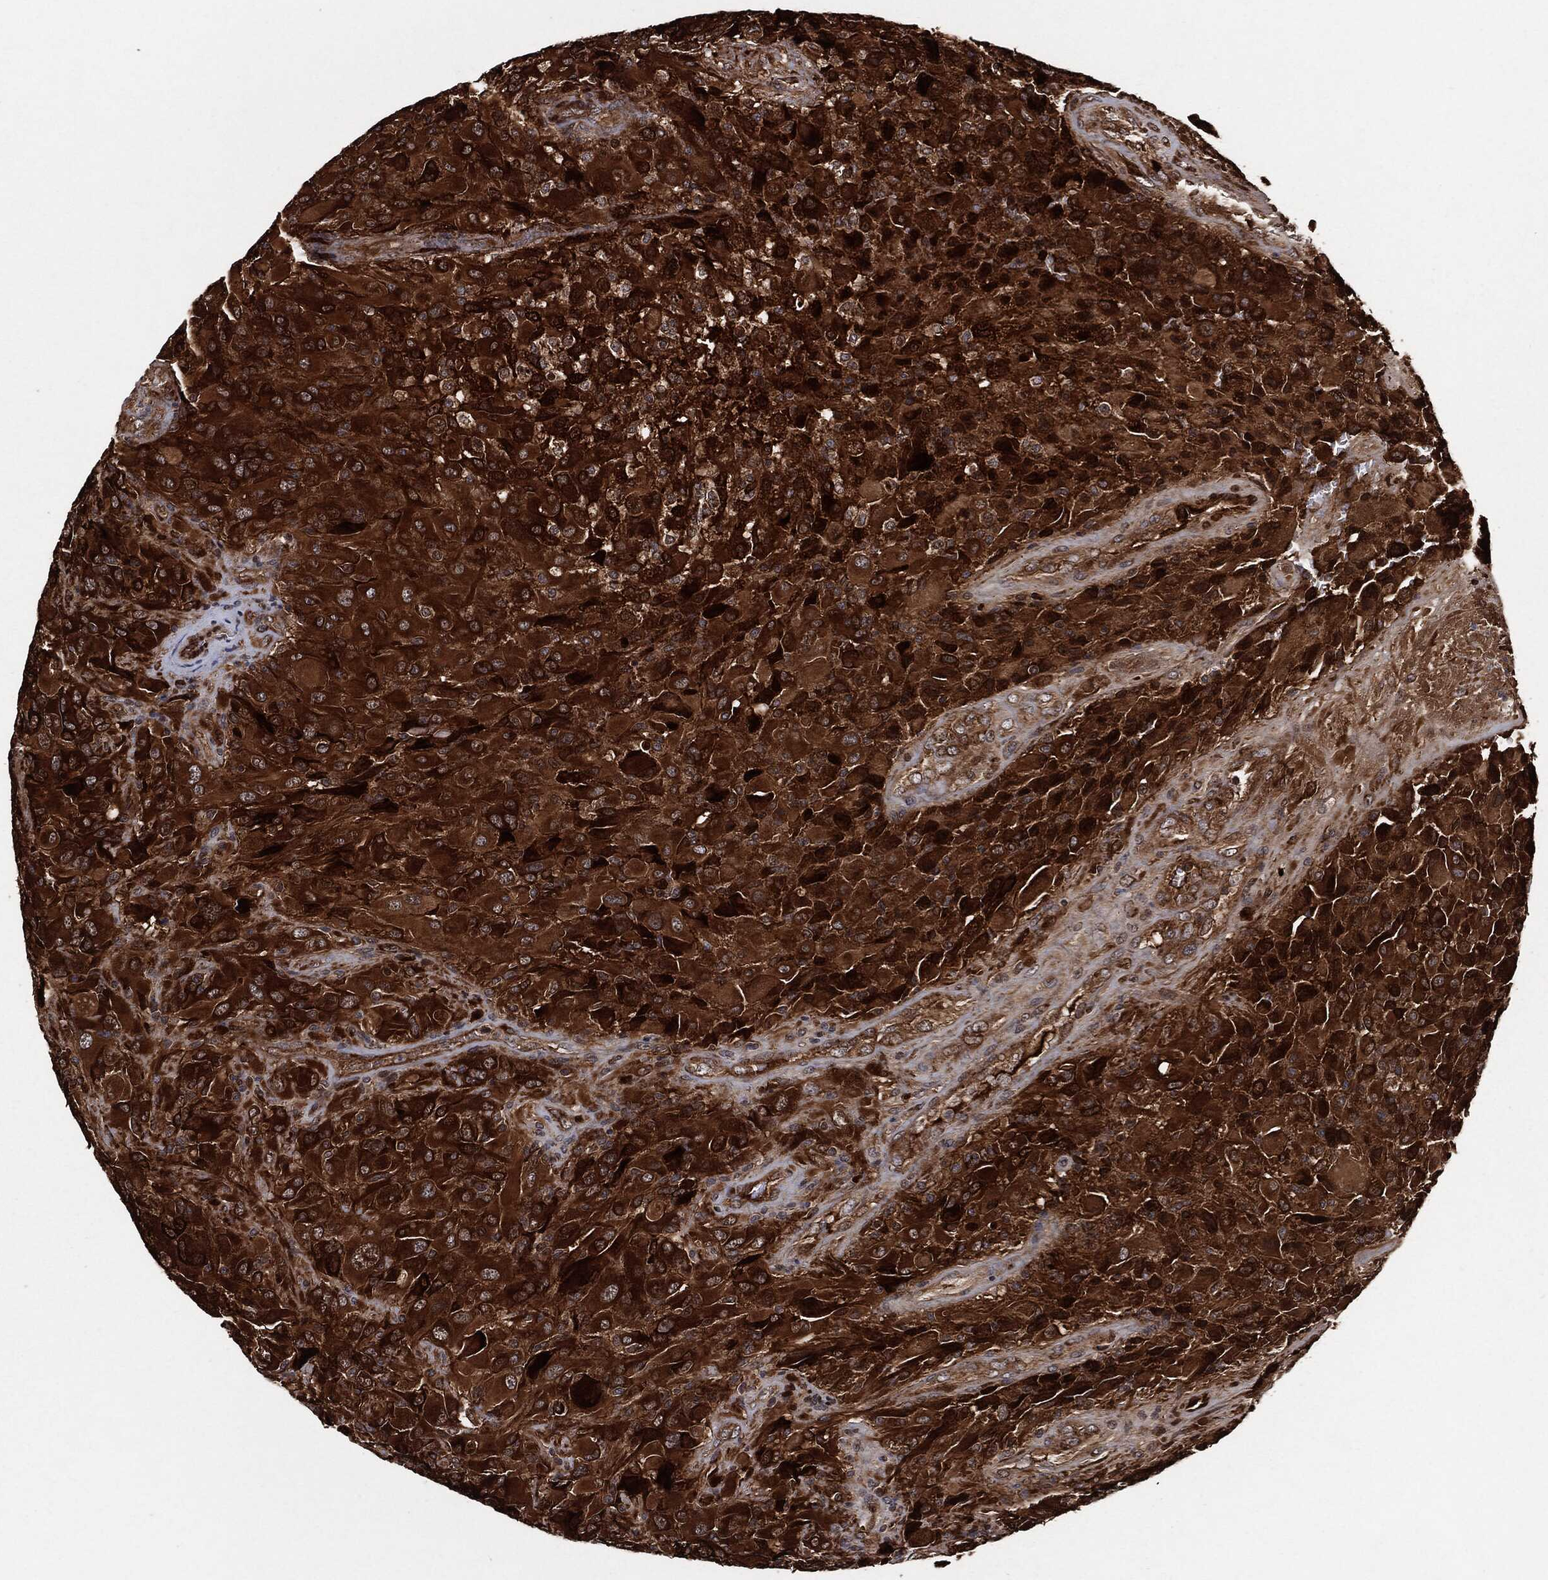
{"staining": {"intensity": "strong", "quantity": ">75%", "location": "cytoplasmic/membranous,nuclear"}, "tissue": "glioma", "cell_type": "Tumor cells", "image_type": "cancer", "snomed": [{"axis": "morphology", "description": "Glioma, malignant, High grade"}, {"axis": "topography", "description": "Cerebral cortex"}], "caption": "Protein staining of high-grade glioma (malignant) tissue shows strong cytoplasmic/membranous and nuclear positivity in approximately >75% of tumor cells.", "gene": "BCAR1", "patient": {"sex": "male", "age": 35}}